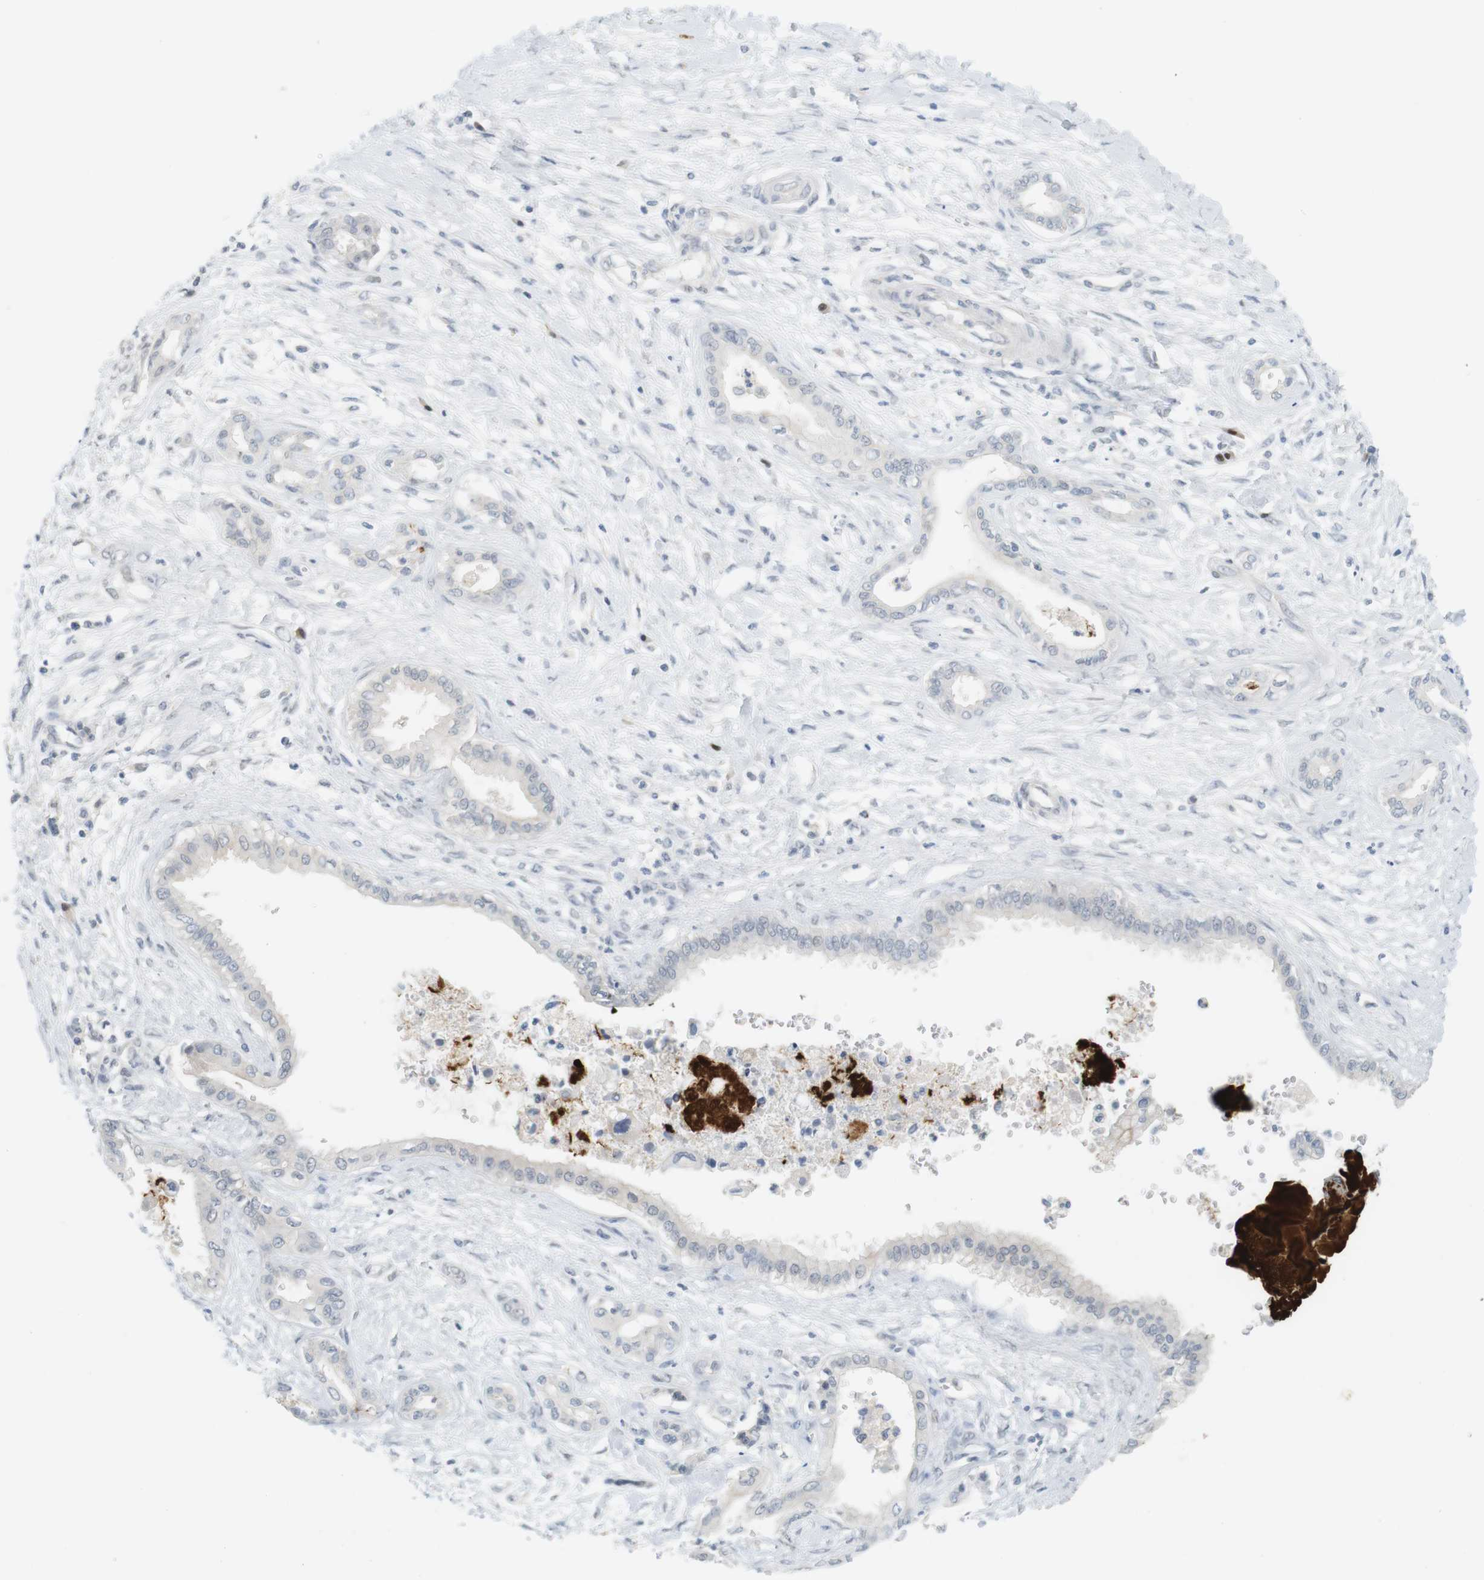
{"staining": {"intensity": "negative", "quantity": "none", "location": "none"}, "tissue": "pancreatic cancer", "cell_type": "Tumor cells", "image_type": "cancer", "snomed": [{"axis": "morphology", "description": "Adenocarcinoma, NOS"}, {"axis": "topography", "description": "Pancreas"}], "caption": "Immunohistochemistry (IHC) photomicrograph of pancreatic cancer (adenocarcinoma) stained for a protein (brown), which displays no staining in tumor cells.", "gene": "CREB3L2", "patient": {"sex": "male", "age": 56}}